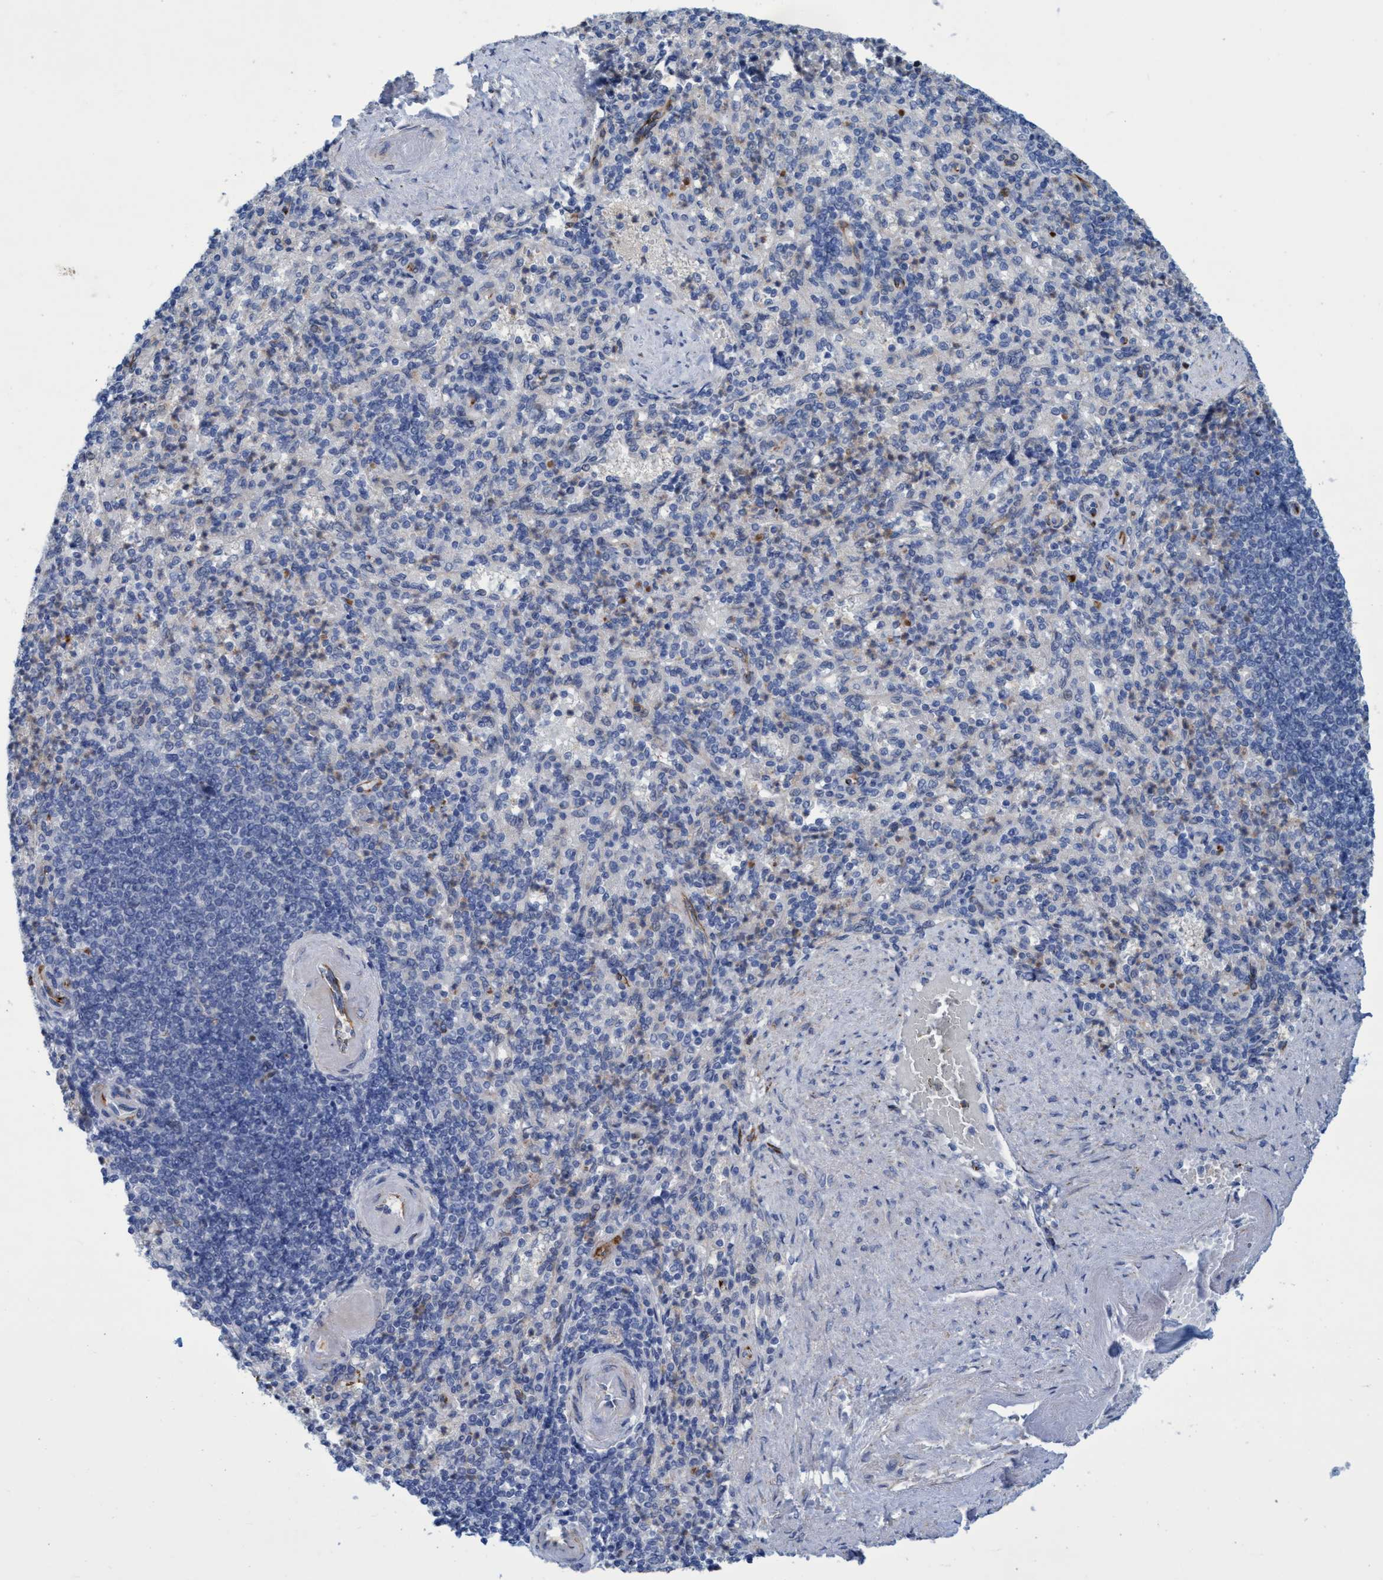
{"staining": {"intensity": "negative", "quantity": "none", "location": "none"}, "tissue": "spleen", "cell_type": "Cells in red pulp", "image_type": "normal", "snomed": [{"axis": "morphology", "description": "Normal tissue, NOS"}, {"axis": "topography", "description": "Spleen"}], "caption": "Immunohistochemistry (IHC) photomicrograph of unremarkable spleen: human spleen stained with DAB shows no significant protein positivity in cells in red pulp.", "gene": "SLC43A2", "patient": {"sex": "female", "age": 74}}